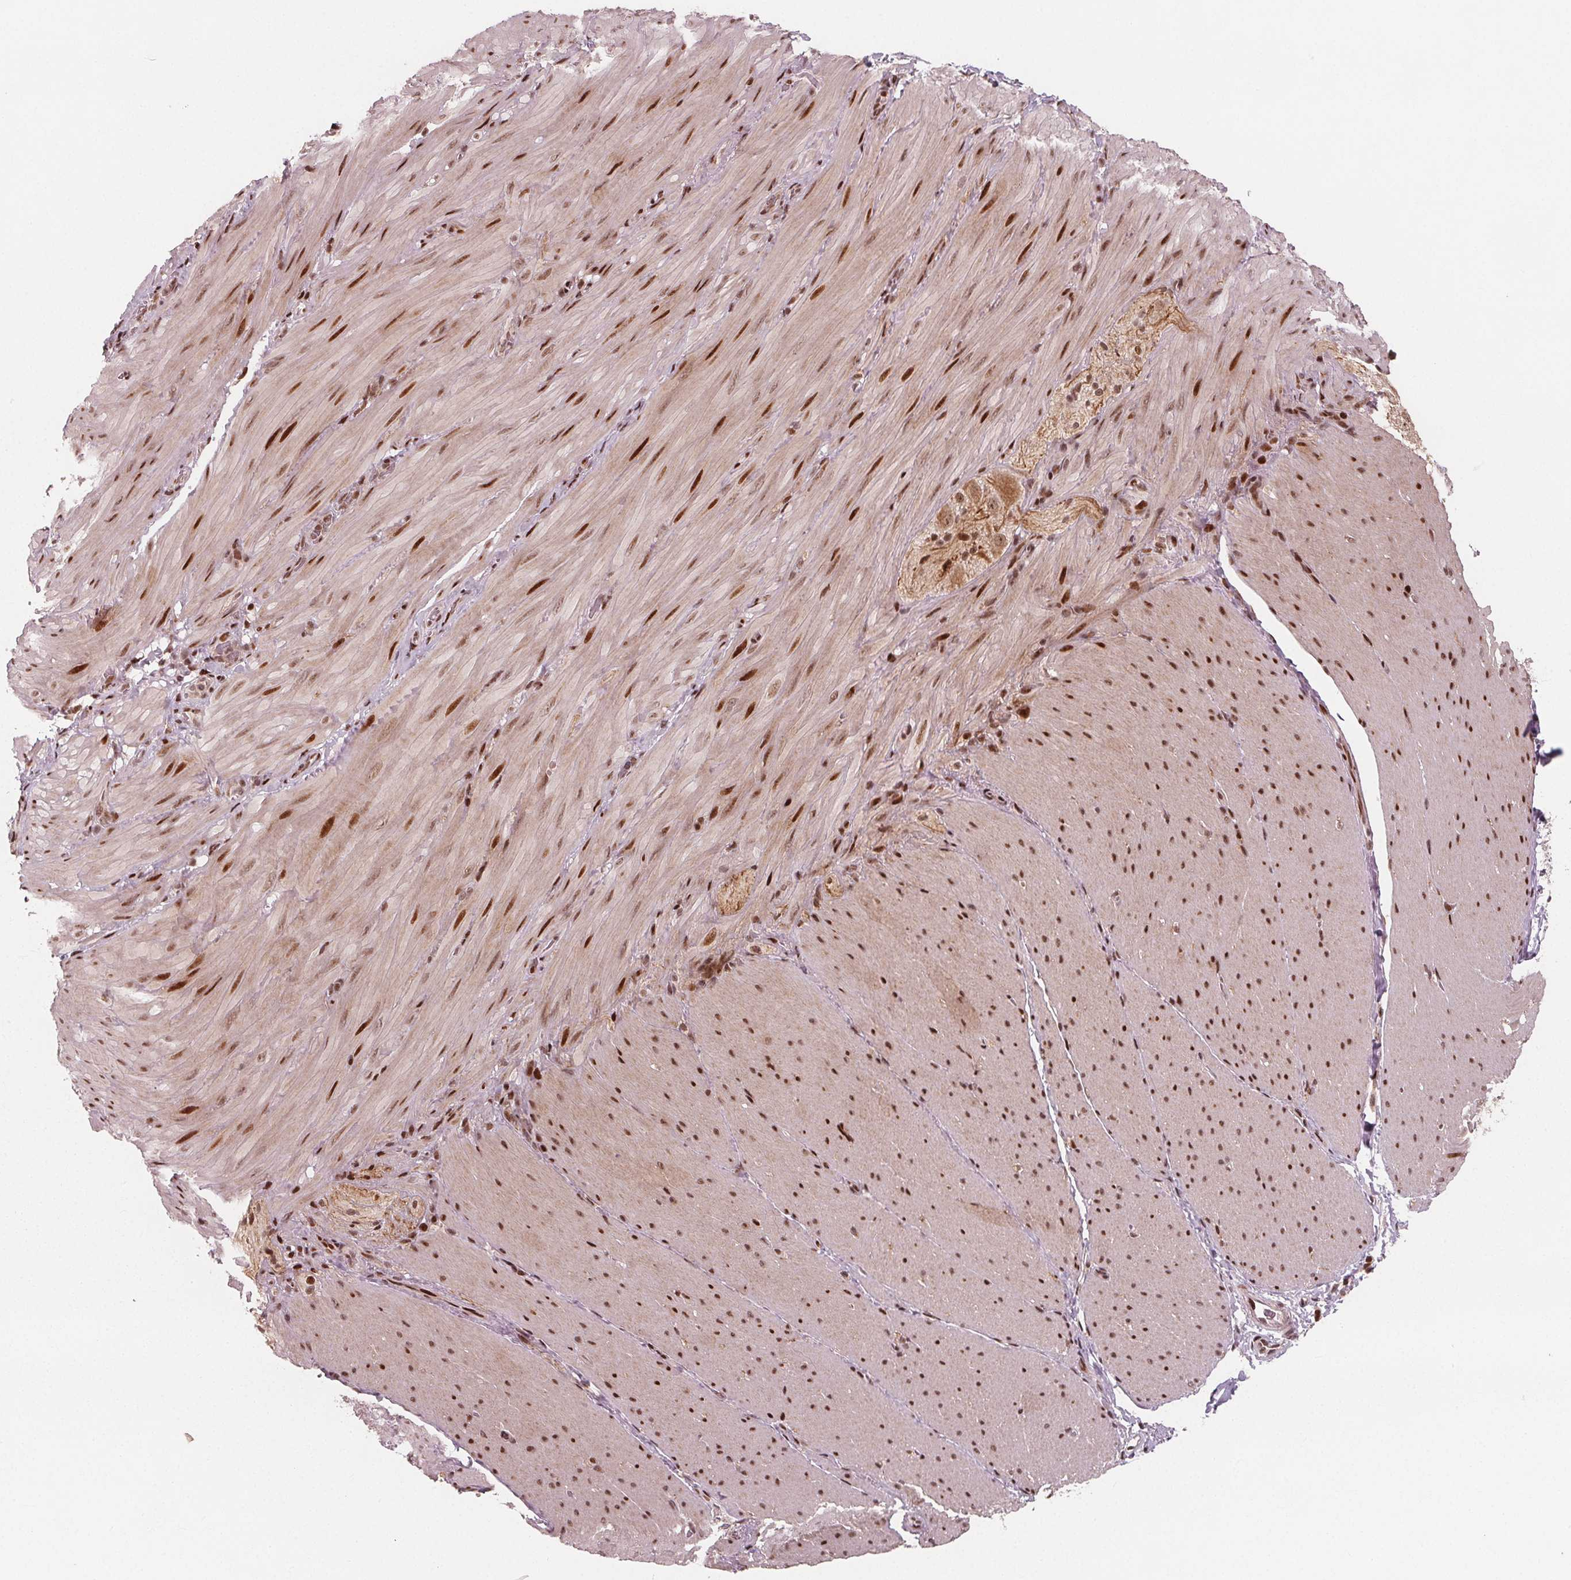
{"staining": {"intensity": "strong", "quantity": ">75%", "location": "nuclear"}, "tissue": "smooth muscle", "cell_type": "Smooth muscle cells", "image_type": "normal", "snomed": [{"axis": "morphology", "description": "Normal tissue, NOS"}, {"axis": "topography", "description": "Smooth muscle"}, {"axis": "topography", "description": "Colon"}], "caption": "The image displays staining of benign smooth muscle, revealing strong nuclear protein staining (brown color) within smooth muscle cells.", "gene": "SNRNP35", "patient": {"sex": "male", "age": 73}}